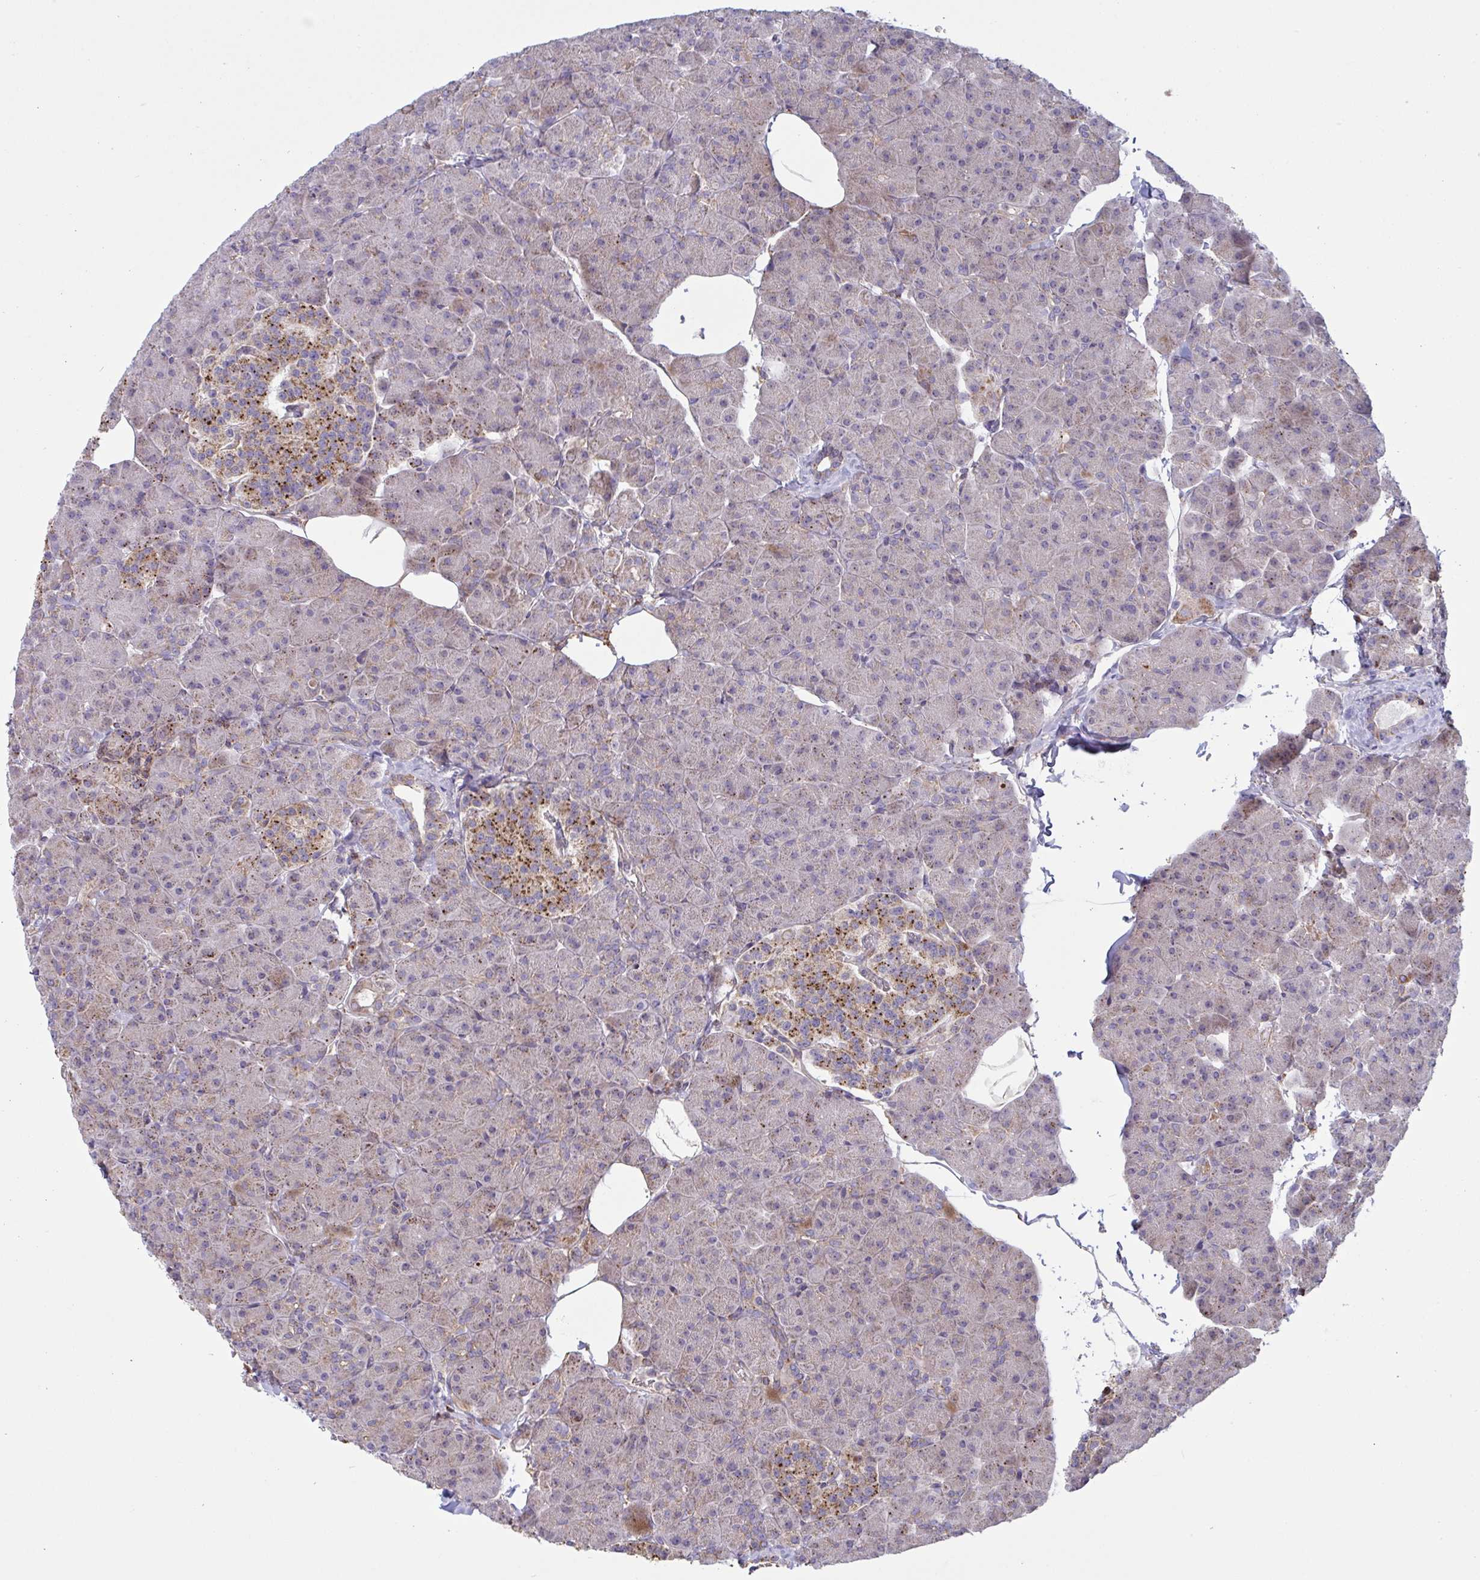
{"staining": {"intensity": "strong", "quantity": "<25%", "location": "cytoplasmic/membranous"}, "tissue": "pancreas", "cell_type": "Exocrine glandular cells", "image_type": "normal", "snomed": [{"axis": "morphology", "description": "Normal tissue, NOS"}, {"axis": "topography", "description": "Pancreas"}], "caption": "Brown immunohistochemical staining in normal pancreas displays strong cytoplasmic/membranous staining in approximately <25% of exocrine glandular cells. The staining is performed using DAB (3,3'-diaminobenzidine) brown chromogen to label protein expression. The nuclei are counter-stained blue using hematoxylin.", "gene": "MICOS10", "patient": {"sex": "male", "age": 35}}